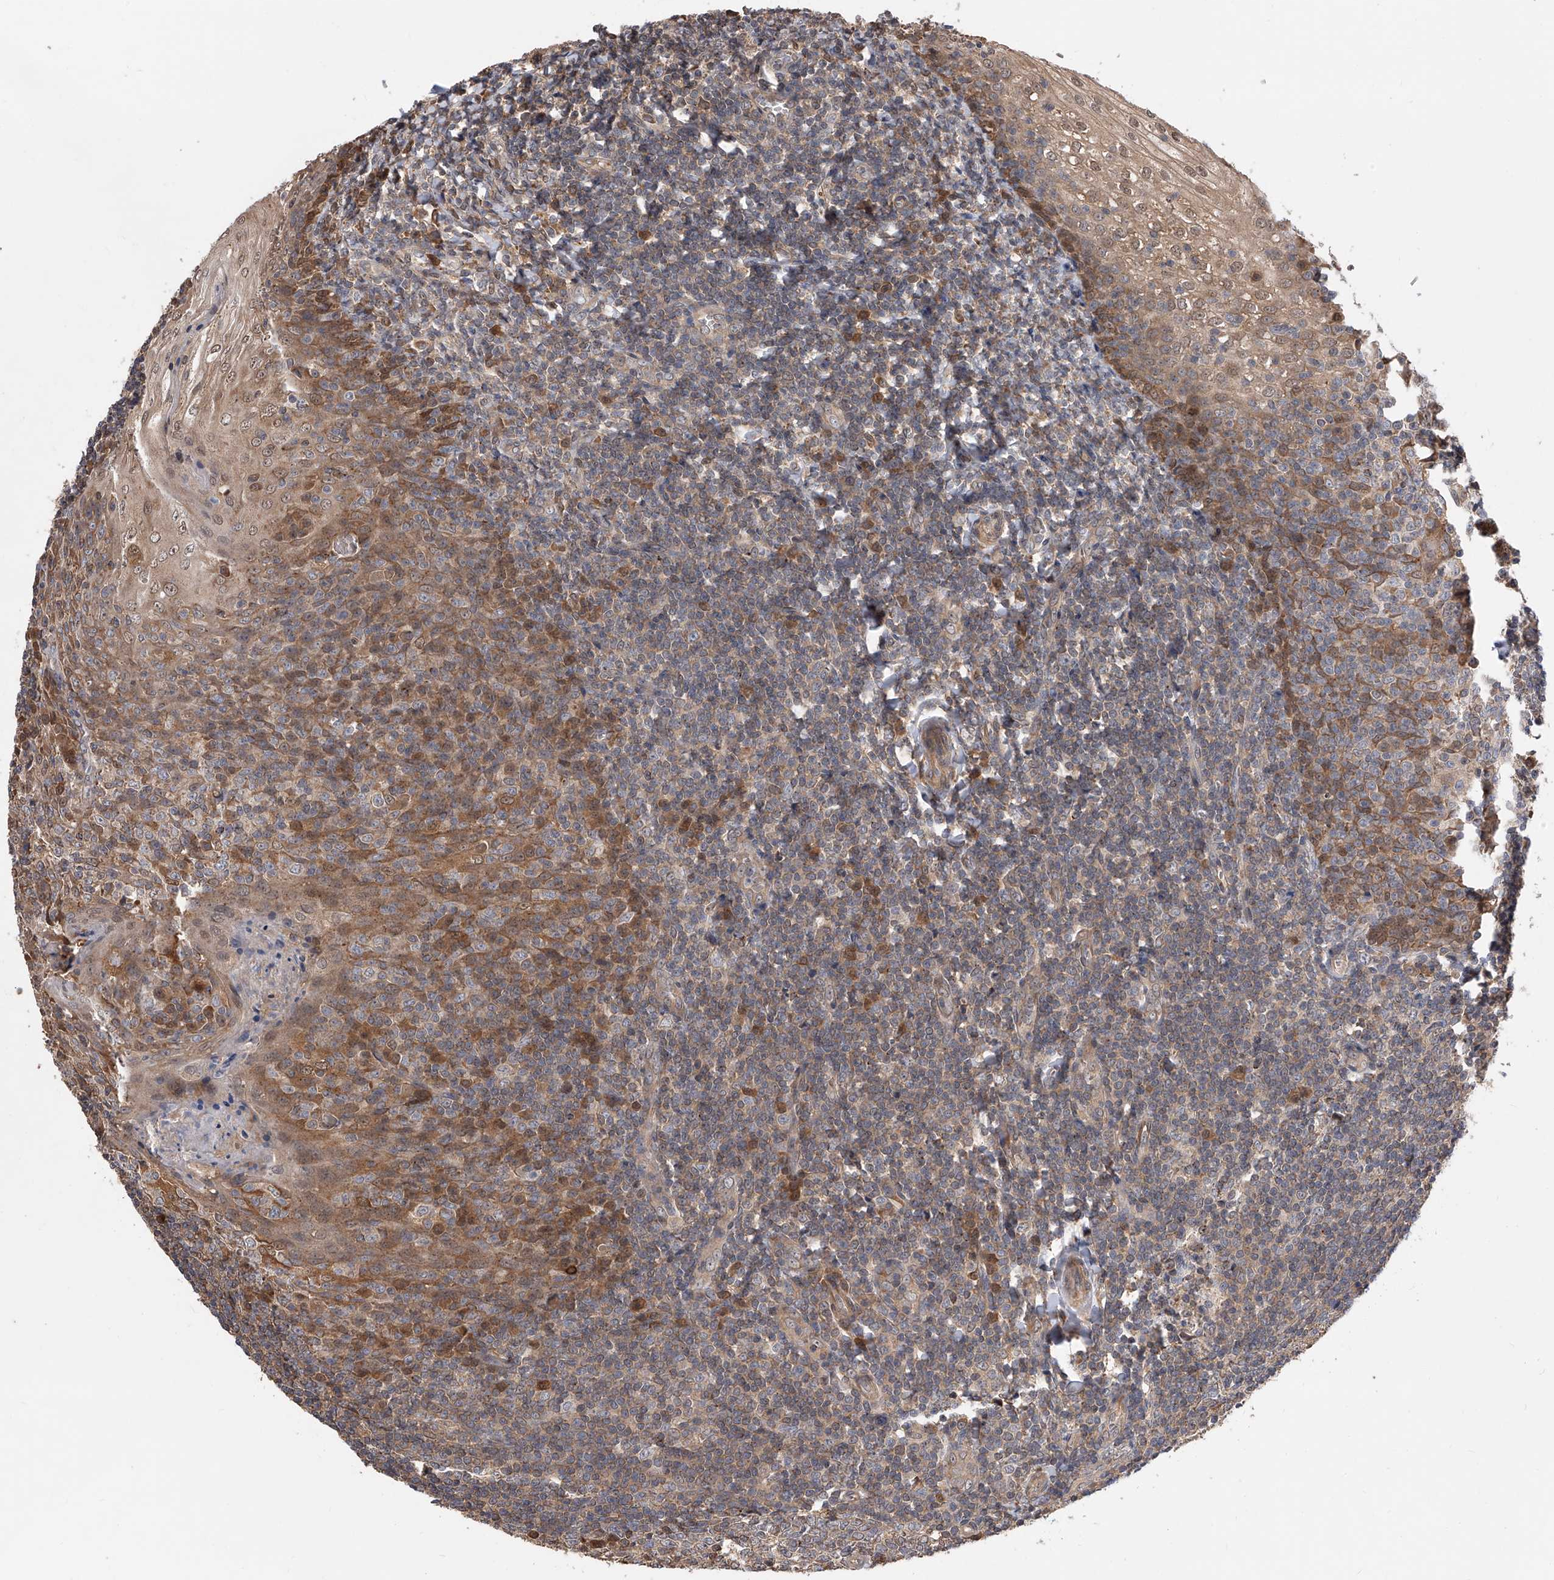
{"staining": {"intensity": "moderate", "quantity": "<25%", "location": "cytoplasmic/membranous"}, "tissue": "tonsil", "cell_type": "Germinal center cells", "image_type": "normal", "snomed": [{"axis": "morphology", "description": "Normal tissue, NOS"}, {"axis": "topography", "description": "Tonsil"}], "caption": "The immunohistochemical stain labels moderate cytoplasmic/membranous expression in germinal center cells of benign tonsil.", "gene": "GMDS", "patient": {"sex": "male", "age": 27}}